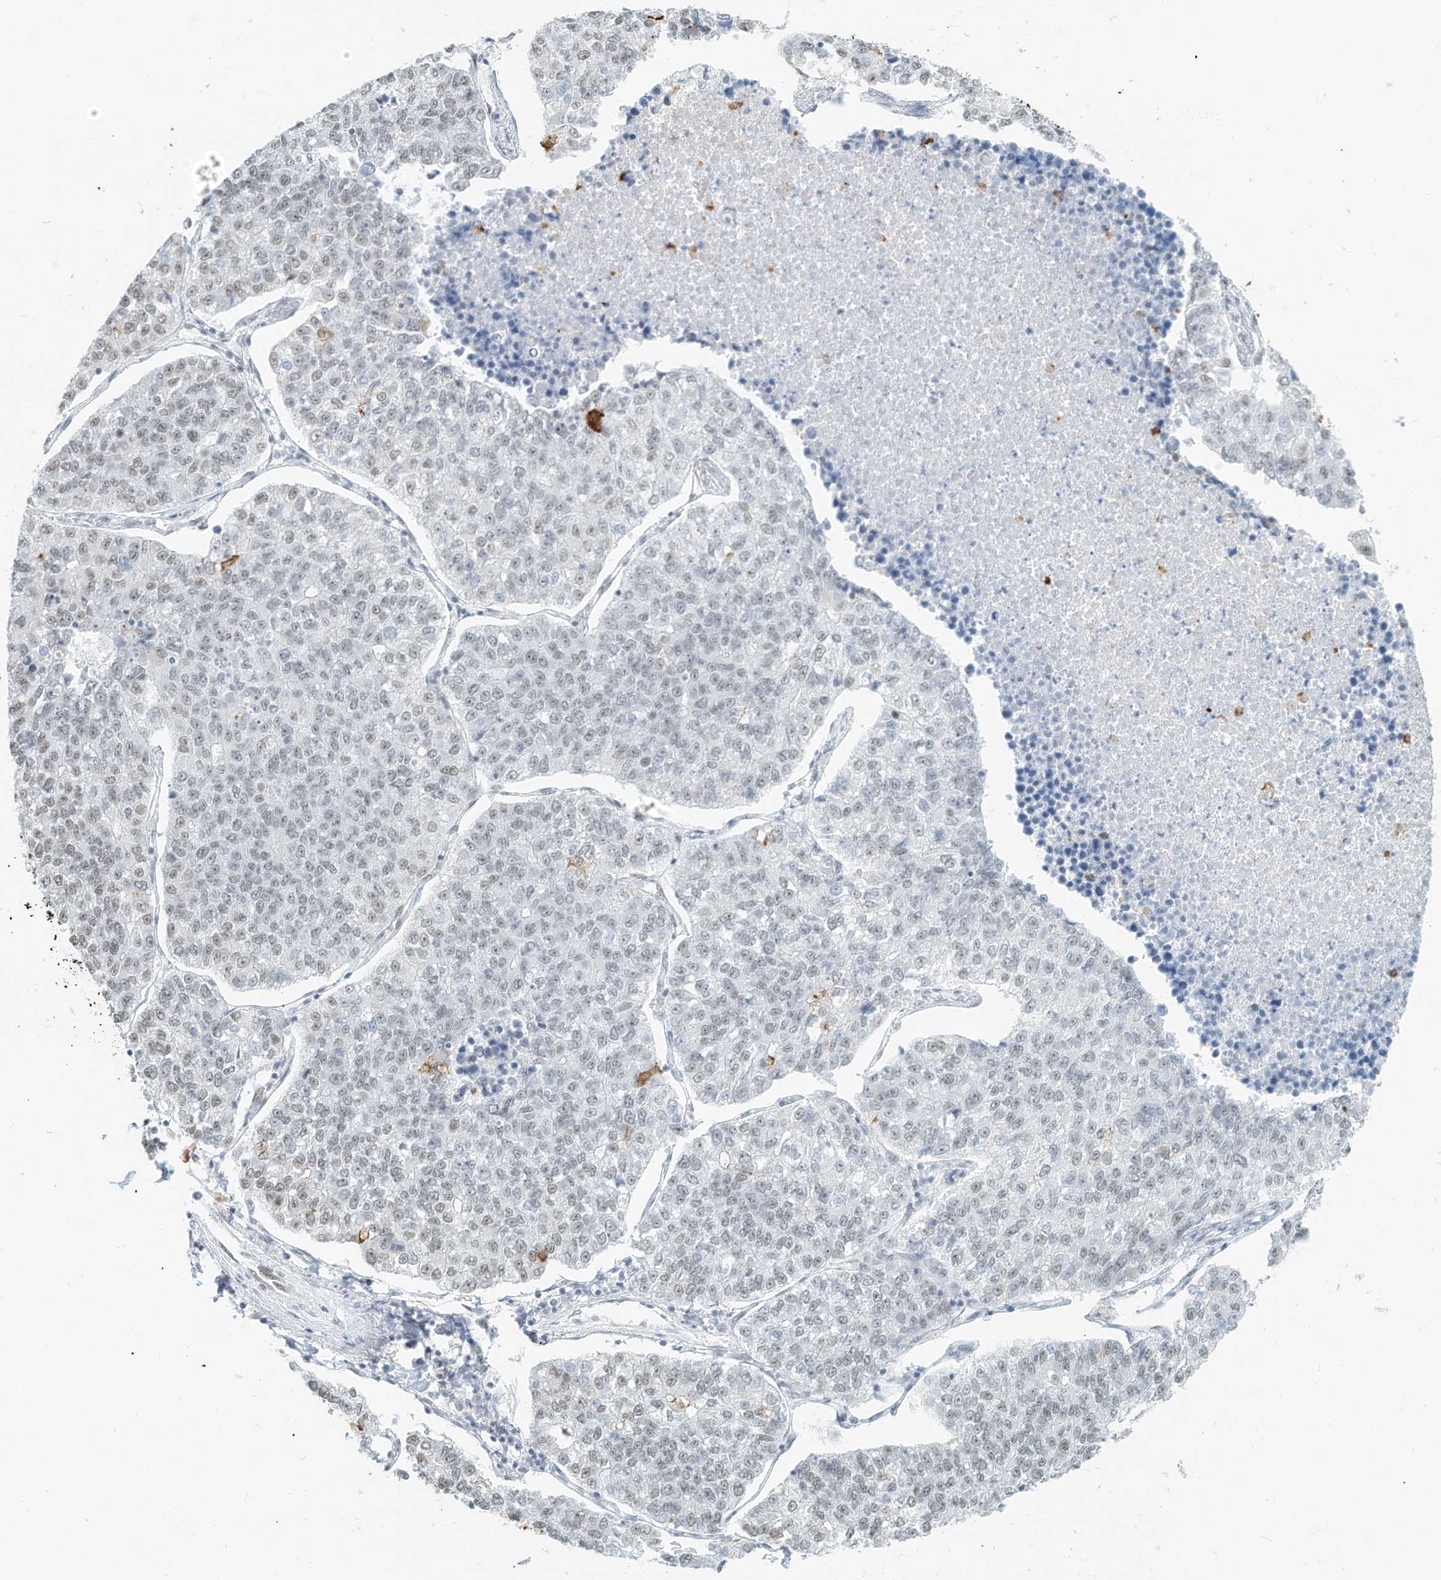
{"staining": {"intensity": "weak", "quantity": "<25%", "location": "nuclear"}, "tissue": "lung cancer", "cell_type": "Tumor cells", "image_type": "cancer", "snomed": [{"axis": "morphology", "description": "Adenocarcinoma, NOS"}, {"axis": "topography", "description": "Lung"}], "caption": "A high-resolution photomicrograph shows immunohistochemistry (IHC) staining of lung cancer, which exhibits no significant positivity in tumor cells.", "gene": "PGC", "patient": {"sex": "male", "age": 49}}